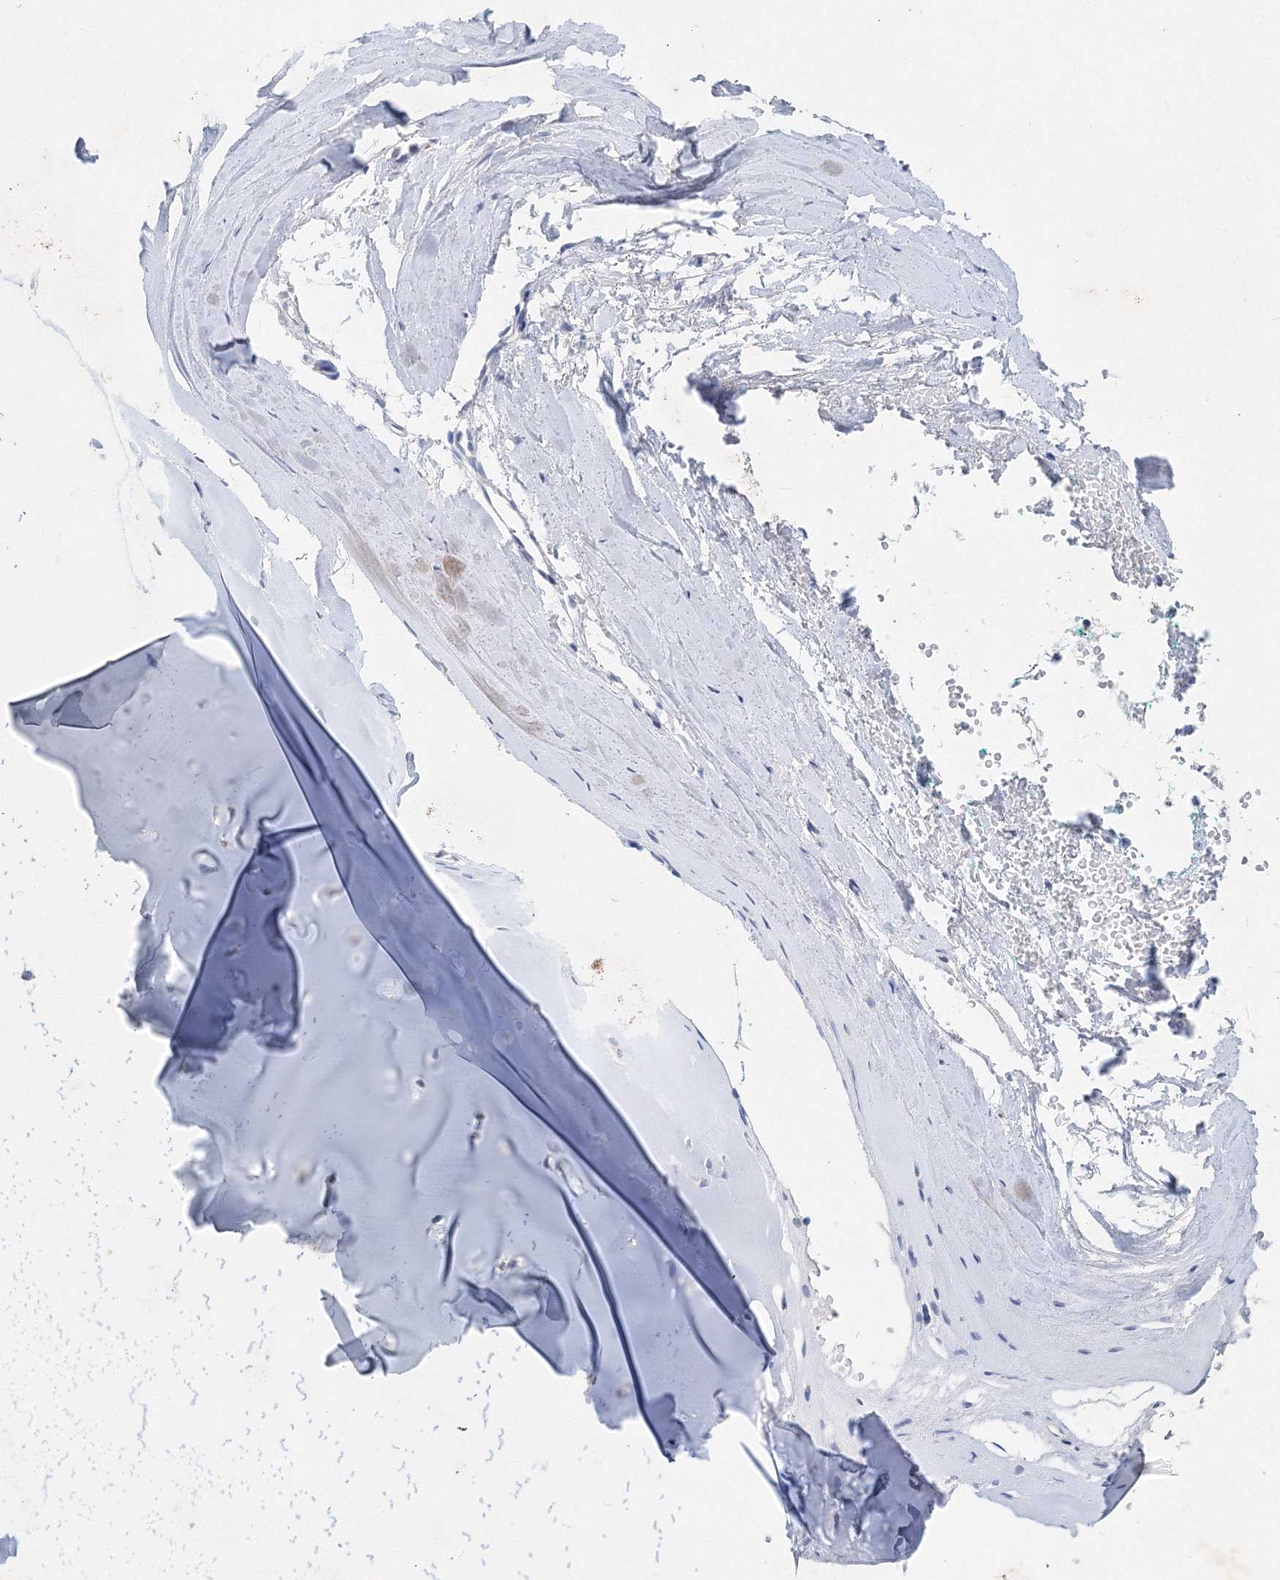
{"staining": {"intensity": "negative", "quantity": "none", "location": "none"}, "tissue": "adipose tissue", "cell_type": "Adipocytes", "image_type": "normal", "snomed": [{"axis": "morphology", "description": "Normal tissue, NOS"}, {"axis": "morphology", "description": "Basal cell carcinoma"}, {"axis": "topography", "description": "Cartilage tissue"}, {"axis": "topography", "description": "Nasopharynx"}, {"axis": "topography", "description": "Oral tissue"}], "caption": "DAB (3,3'-diaminobenzidine) immunohistochemical staining of normal human adipose tissue exhibits no significant staining in adipocytes.", "gene": "OSBPL6", "patient": {"sex": "female", "age": 77}}